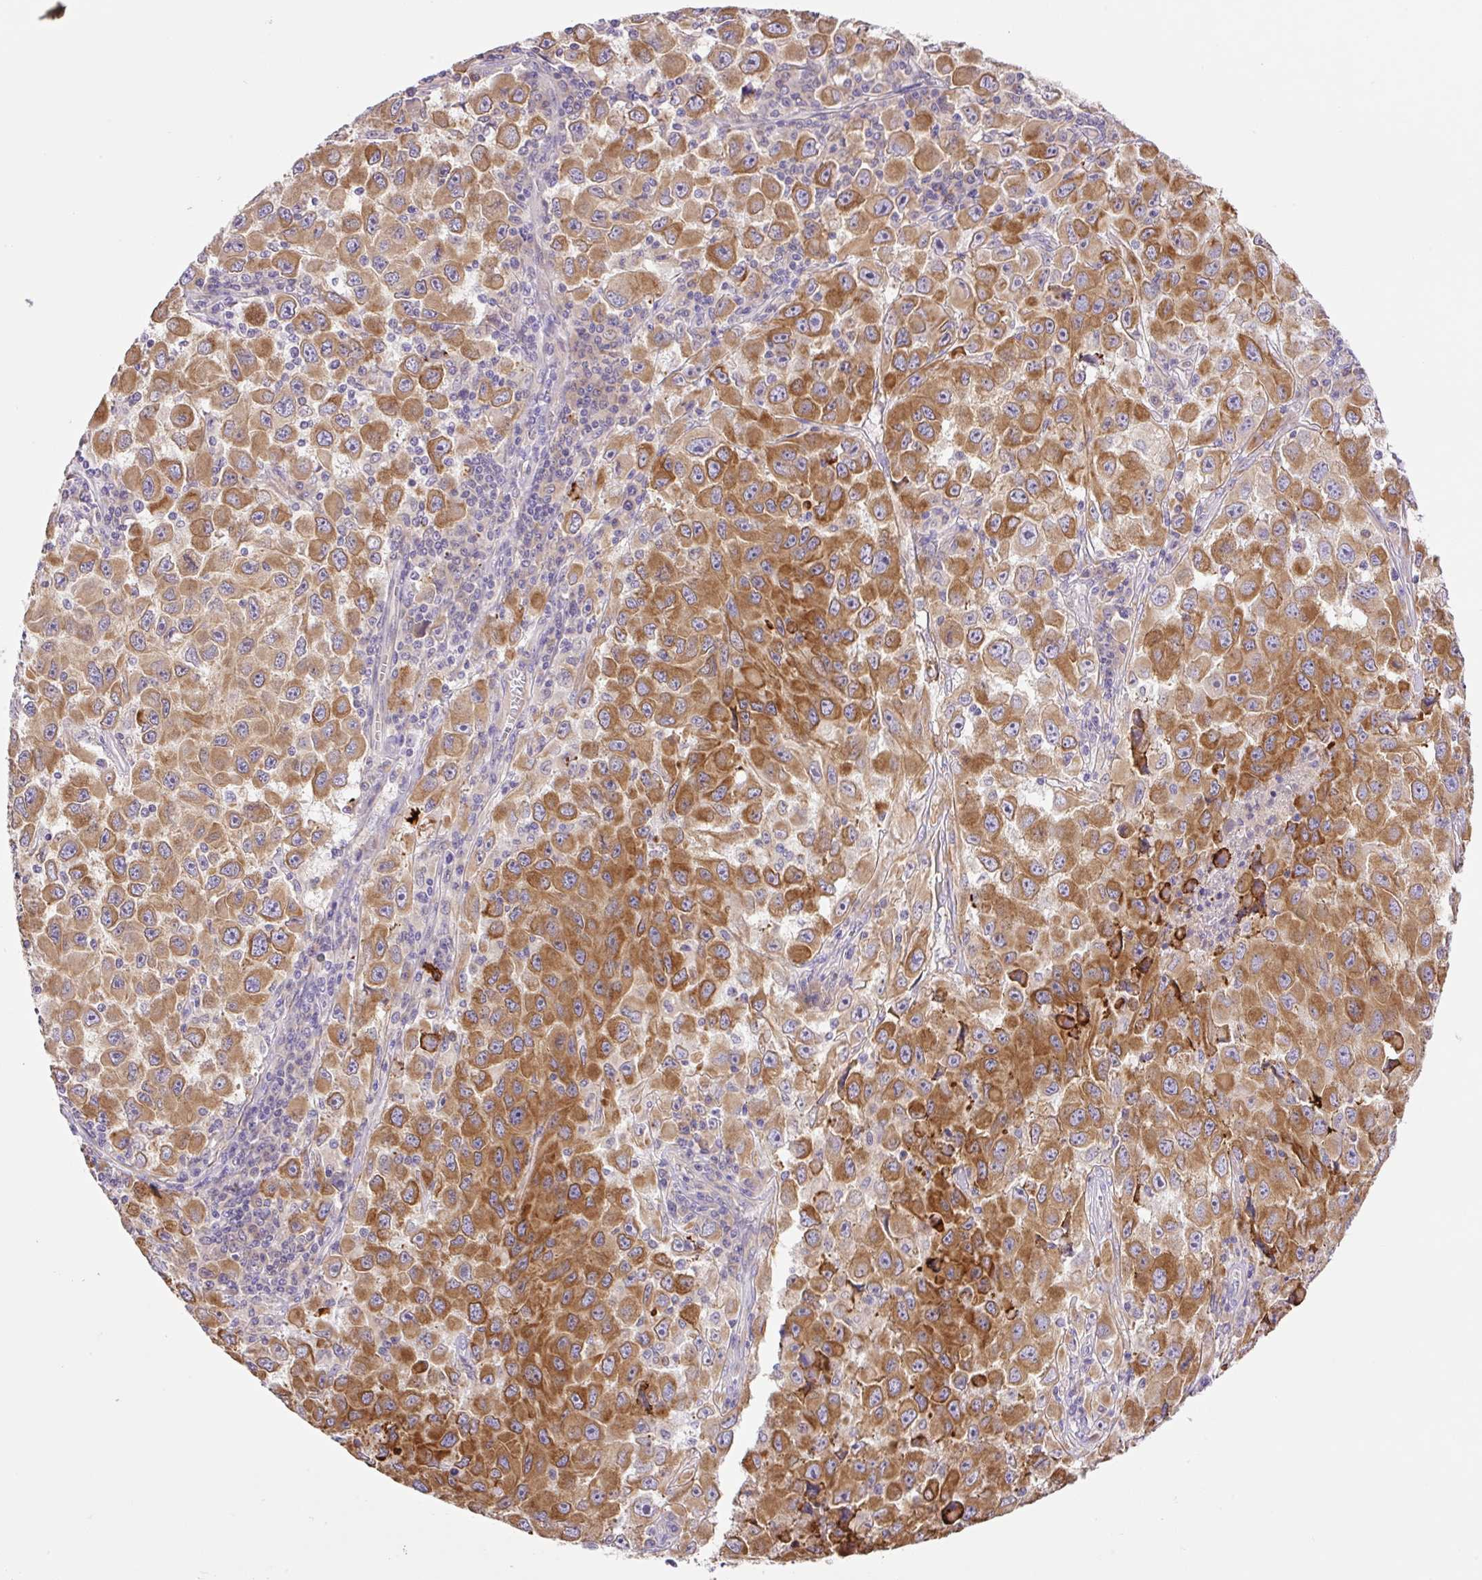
{"staining": {"intensity": "moderate", "quantity": ">75%", "location": "cytoplasmic/membranous"}, "tissue": "melanoma", "cell_type": "Tumor cells", "image_type": "cancer", "snomed": [{"axis": "morphology", "description": "Malignant melanoma, Metastatic site"}, {"axis": "topography", "description": "Lymph node"}], "caption": "Moderate cytoplasmic/membranous positivity is seen in about >75% of tumor cells in melanoma.", "gene": "POFUT1", "patient": {"sex": "female", "age": 67}}